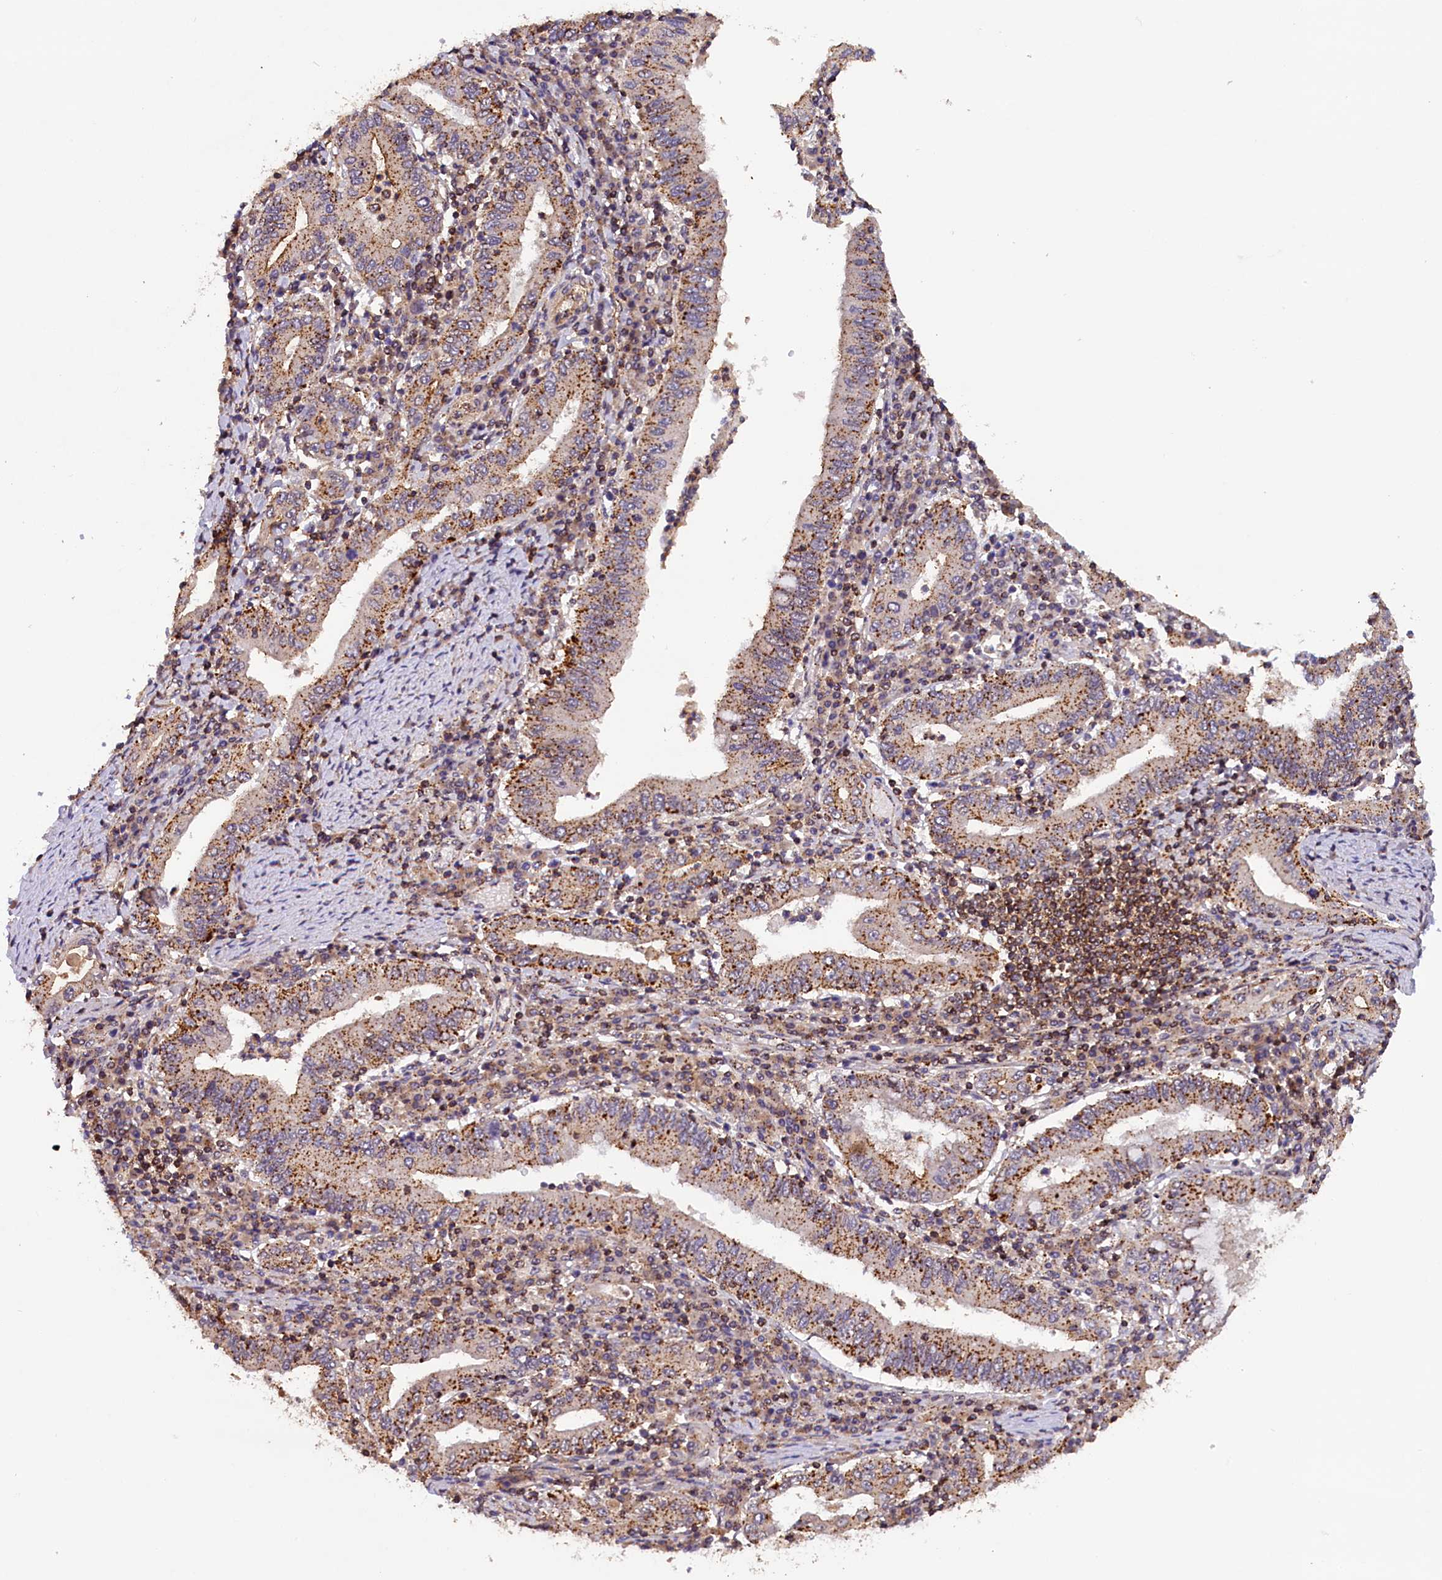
{"staining": {"intensity": "moderate", "quantity": ">75%", "location": "cytoplasmic/membranous"}, "tissue": "stomach cancer", "cell_type": "Tumor cells", "image_type": "cancer", "snomed": [{"axis": "morphology", "description": "Normal tissue, NOS"}, {"axis": "morphology", "description": "Adenocarcinoma, NOS"}, {"axis": "topography", "description": "Esophagus"}, {"axis": "topography", "description": "Stomach, upper"}, {"axis": "topography", "description": "Peripheral nerve tissue"}], "caption": "This image exhibits adenocarcinoma (stomach) stained with IHC to label a protein in brown. The cytoplasmic/membranous of tumor cells show moderate positivity for the protein. Nuclei are counter-stained blue.", "gene": "IST1", "patient": {"sex": "male", "age": 62}}